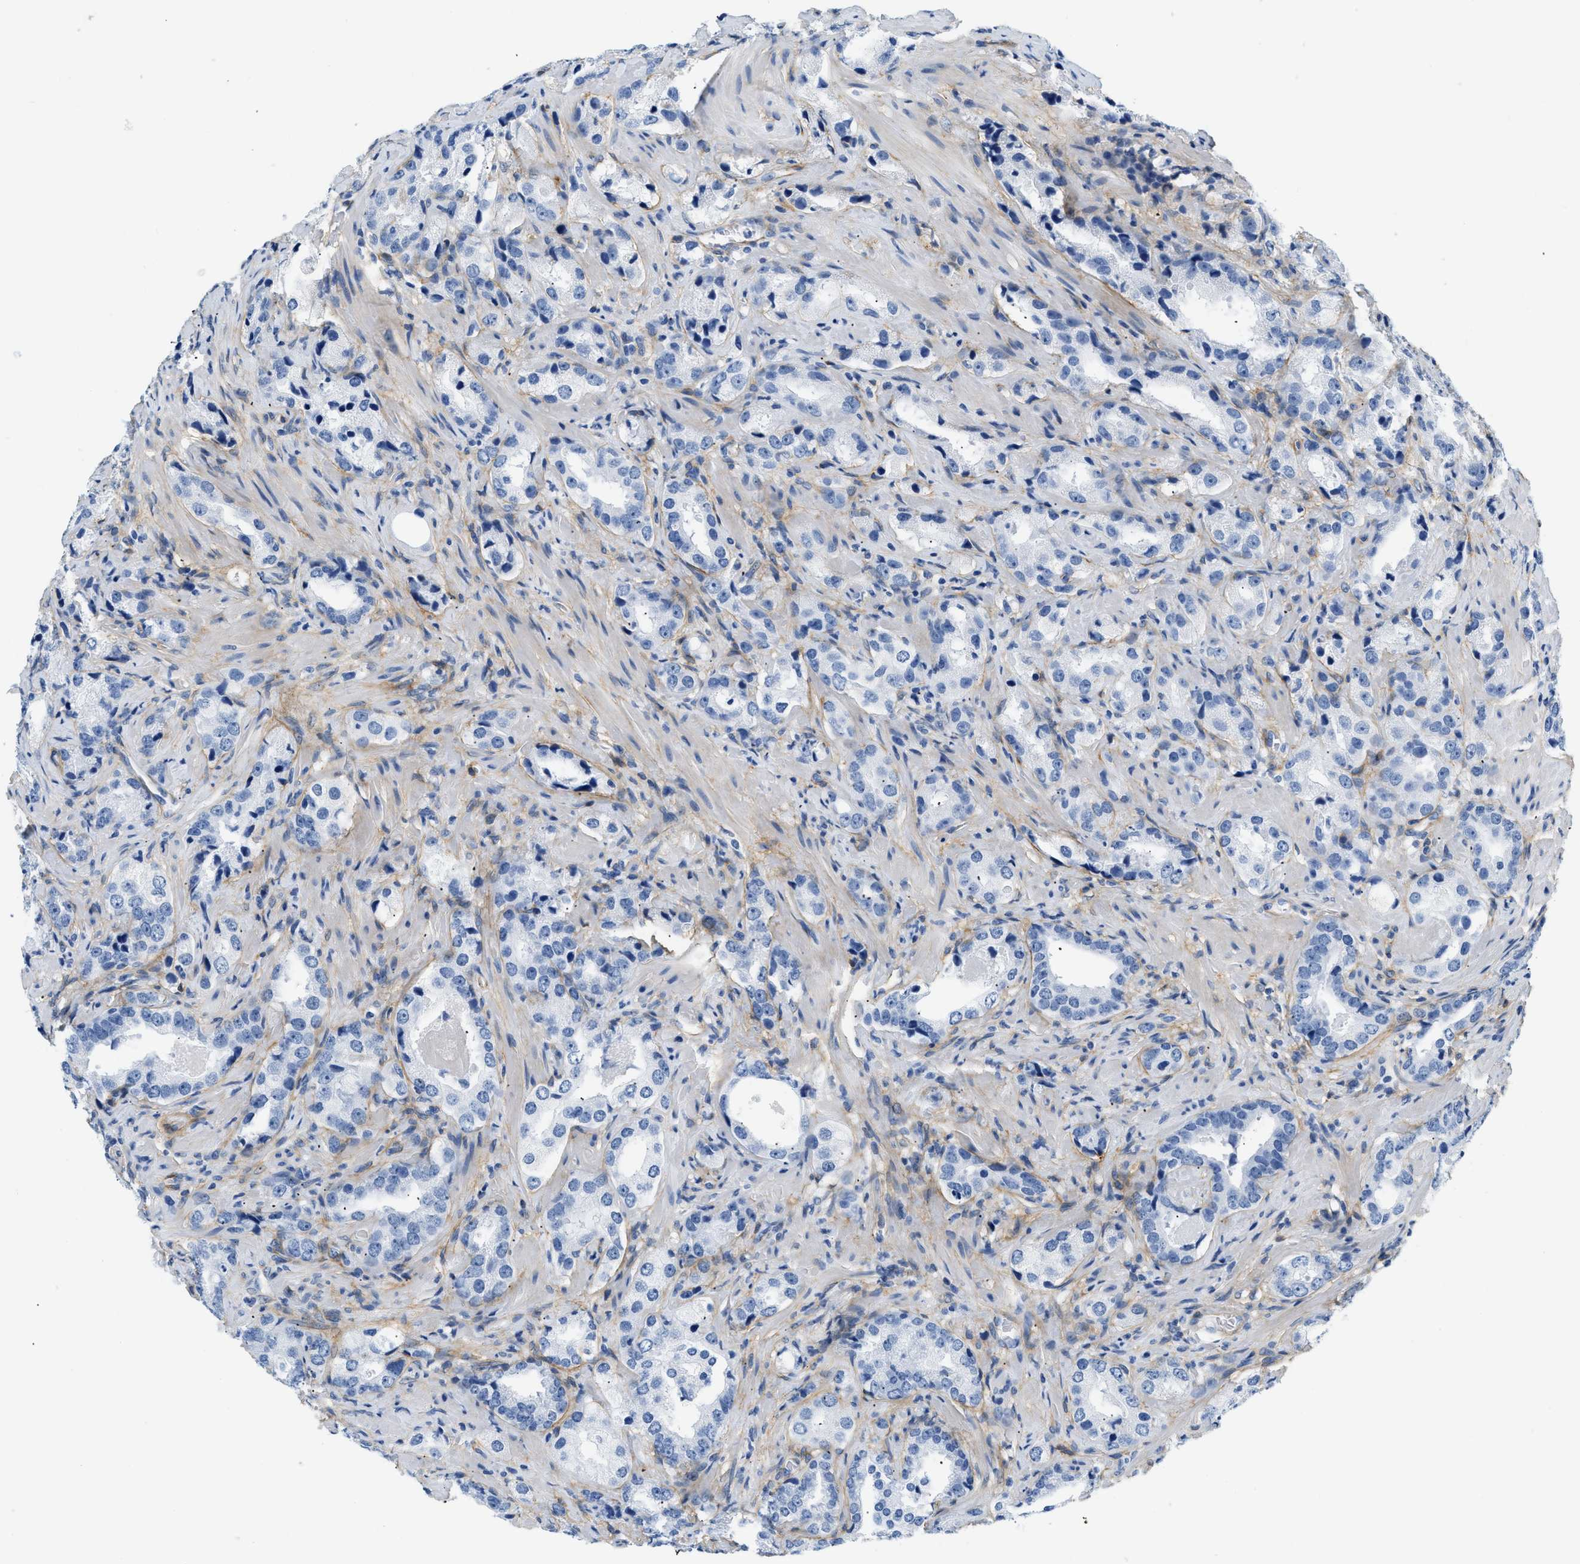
{"staining": {"intensity": "negative", "quantity": "none", "location": "none"}, "tissue": "prostate cancer", "cell_type": "Tumor cells", "image_type": "cancer", "snomed": [{"axis": "morphology", "description": "Adenocarcinoma, High grade"}, {"axis": "topography", "description": "Prostate"}], "caption": "Immunohistochemical staining of human adenocarcinoma (high-grade) (prostate) shows no significant expression in tumor cells.", "gene": "PDGFRB", "patient": {"sex": "male", "age": 63}}